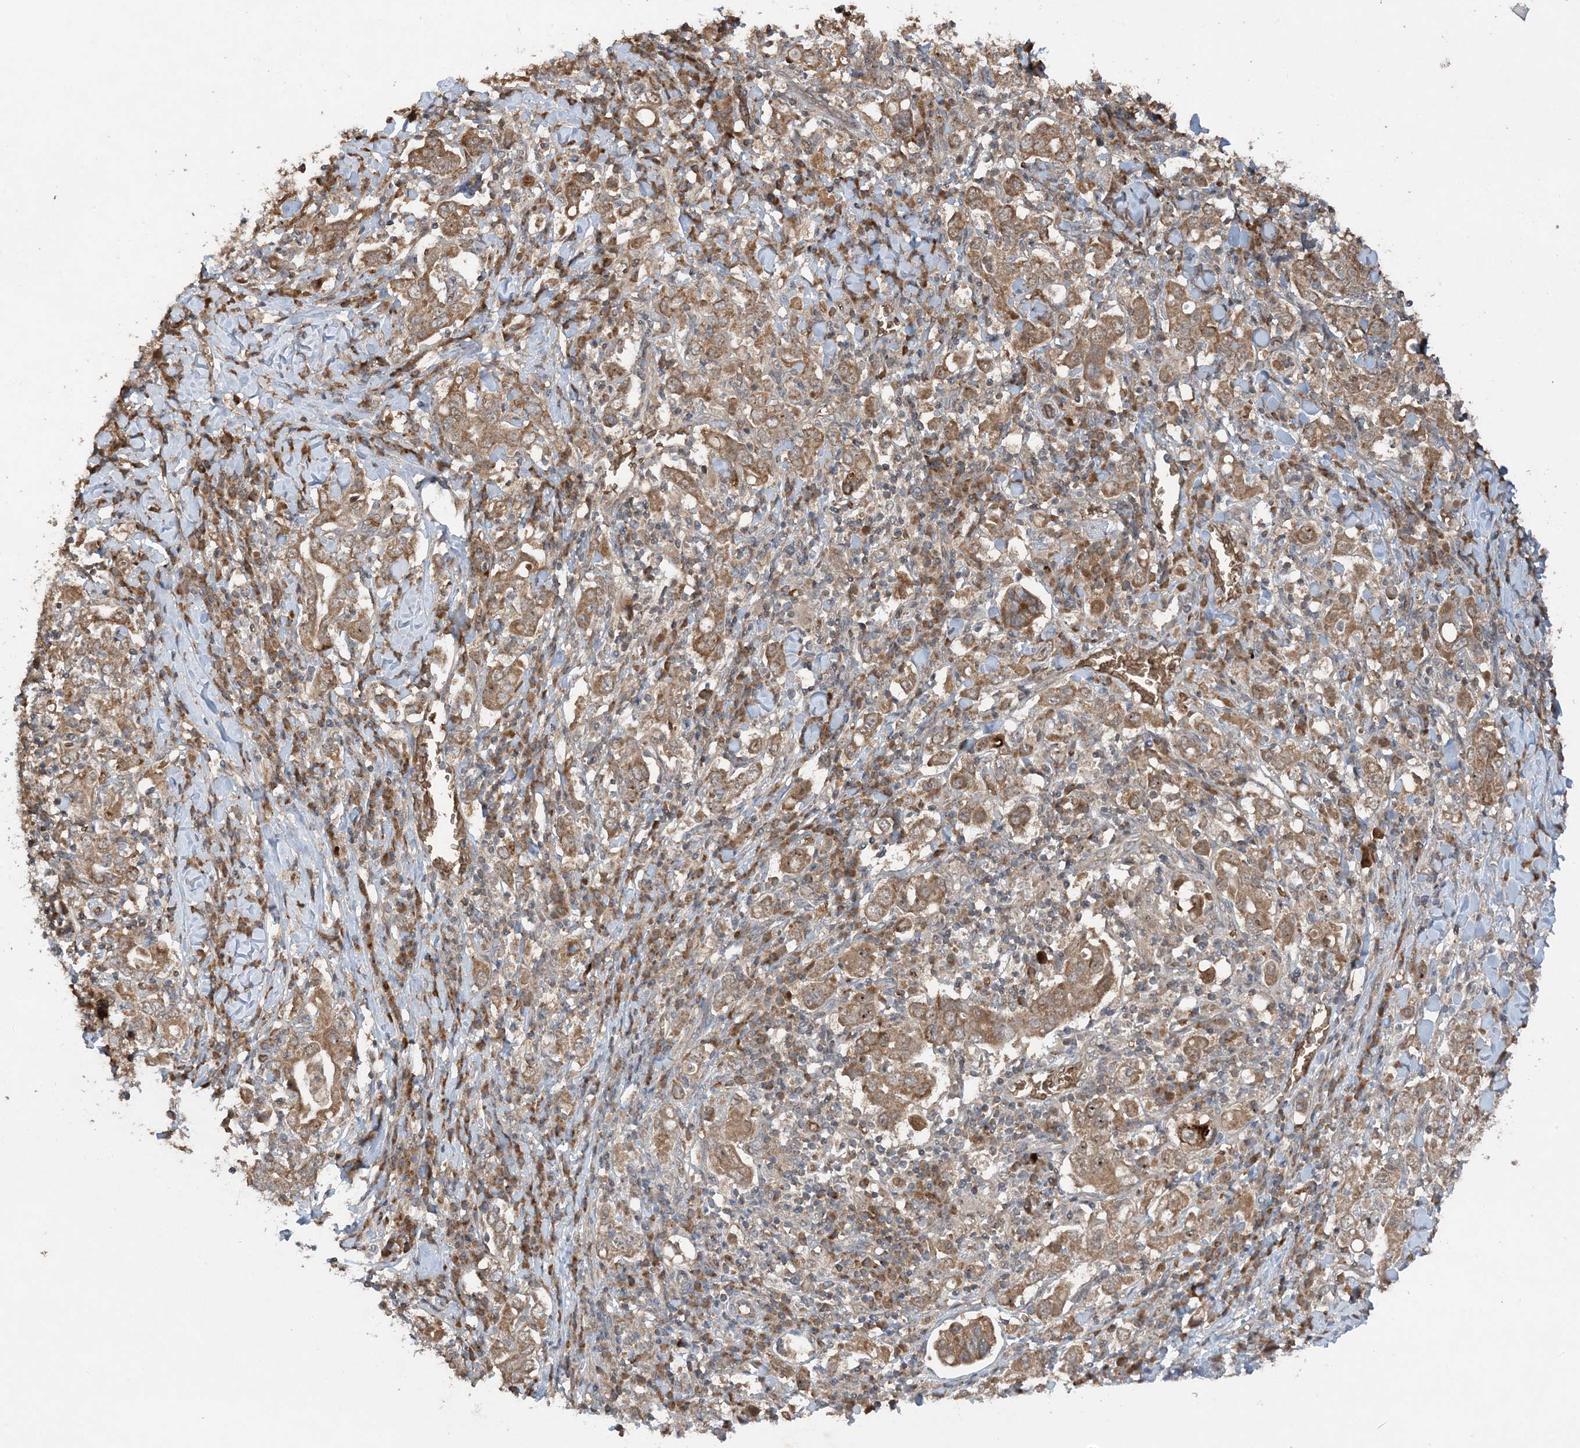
{"staining": {"intensity": "moderate", "quantity": ">75%", "location": "cytoplasmic/membranous"}, "tissue": "stomach cancer", "cell_type": "Tumor cells", "image_type": "cancer", "snomed": [{"axis": "morphology", "description": "Adenocarcinoma, NOS"}, {"axis": "topography", "description": "Stomach, upper"}], "caption": "This image exhibits immunohistochemistry (IHC) staining of stomach adenocarcinoma, with medium moderate cytoplasmic/membranous staining in approximately >75% of tumor cells.", "gene": "PUSL1", "patient": {"sex": "male", "age": 62}}